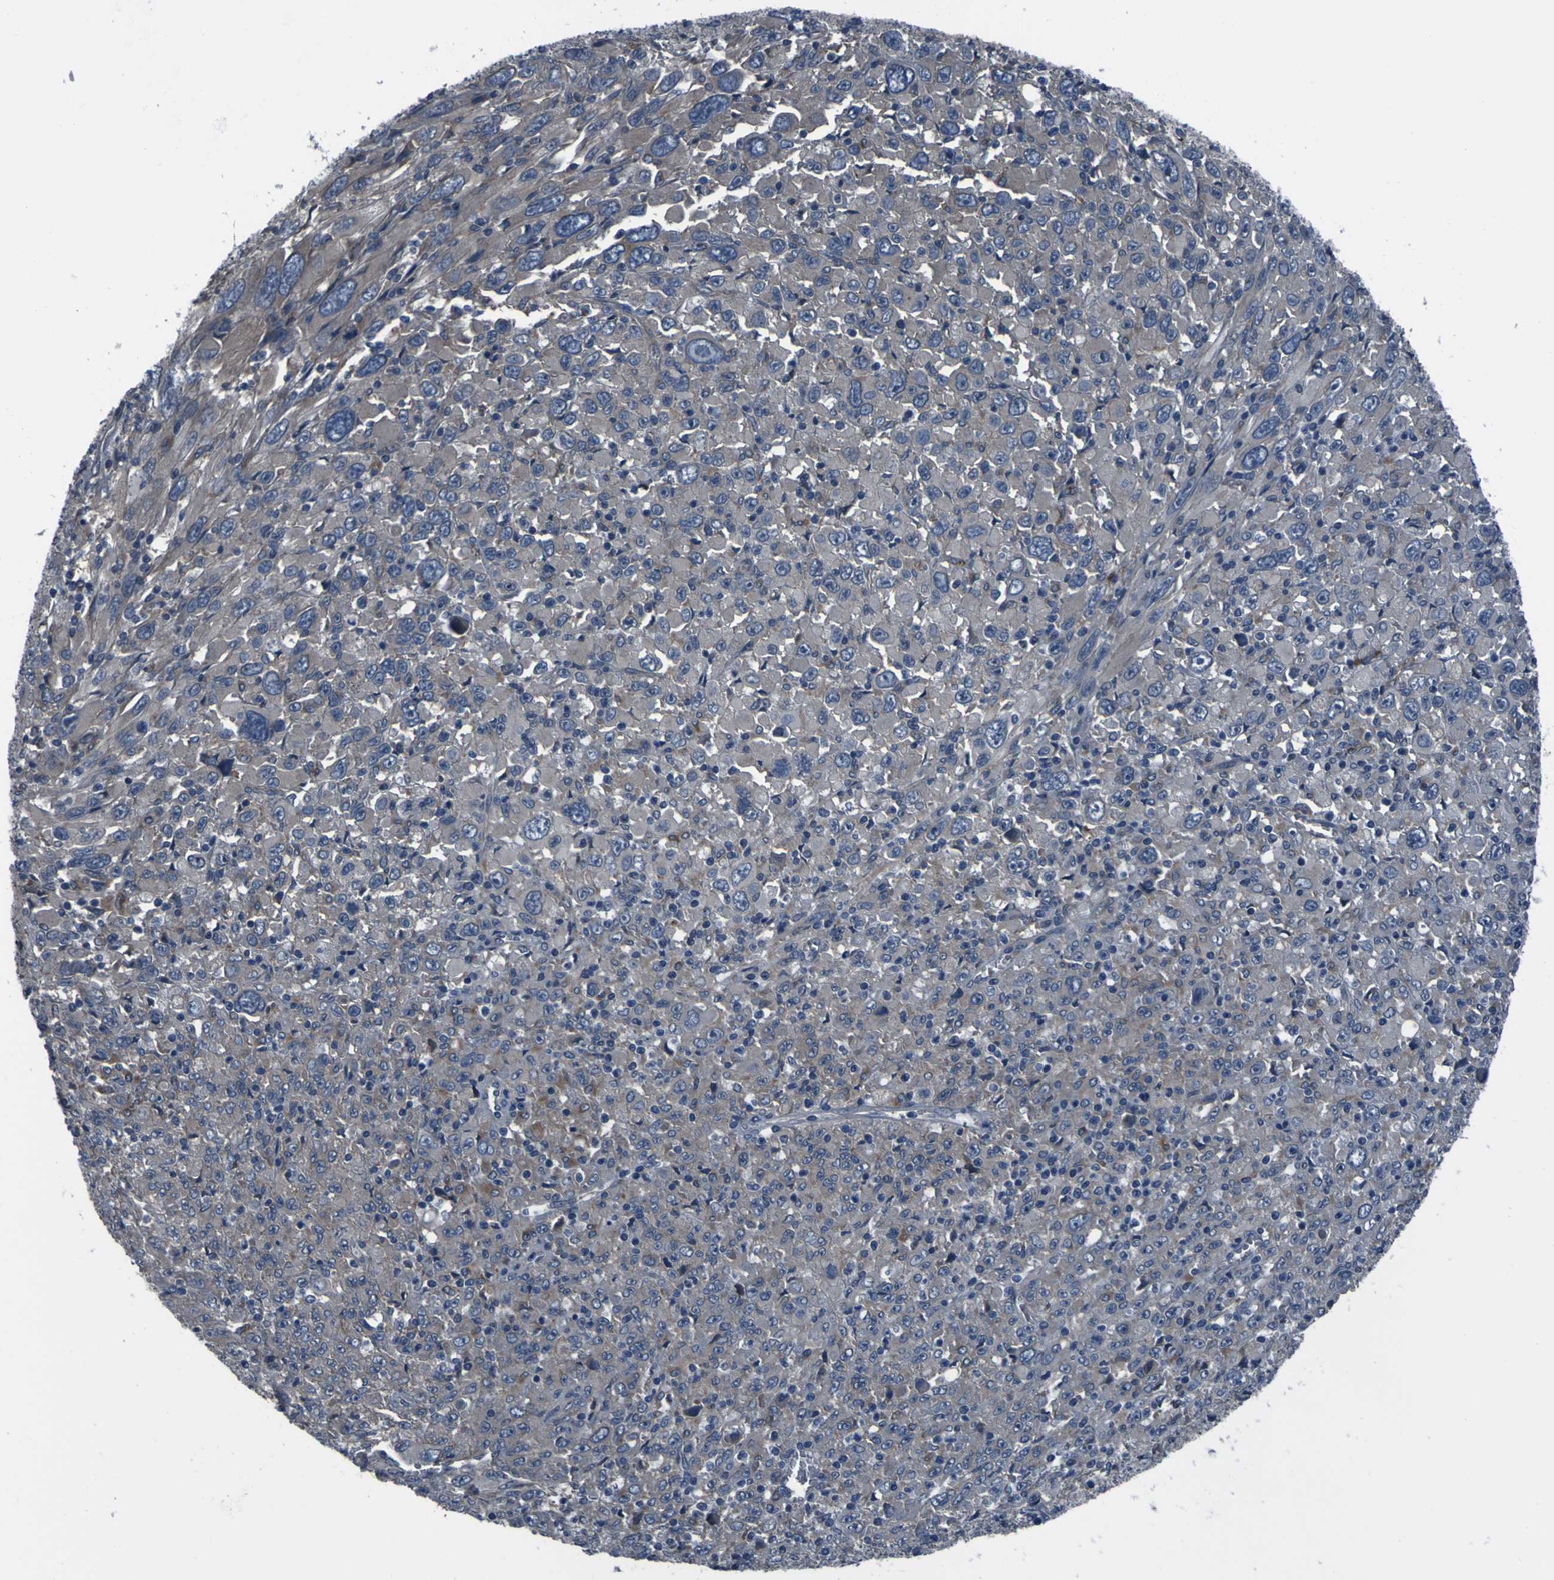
{"staining": {"intensity": "weak", "quantity": "<25%", "location": "cytoplasmic/membranous"}, "tissue": "melanoma", "cell_type": "Tumor cells", "image_type": "cancer", "snomed": [{"axis": "morphology", "description": "Malignant melanoma, Metastatic site"}, {"axis": "topography", "description": "Skin"}], "caption": "Immunohistochemical staining of melanoma displays no significant expression in tumor cells.", "gene": "GRAMD1A", "patient": {"sex": "female", "age": 56}}